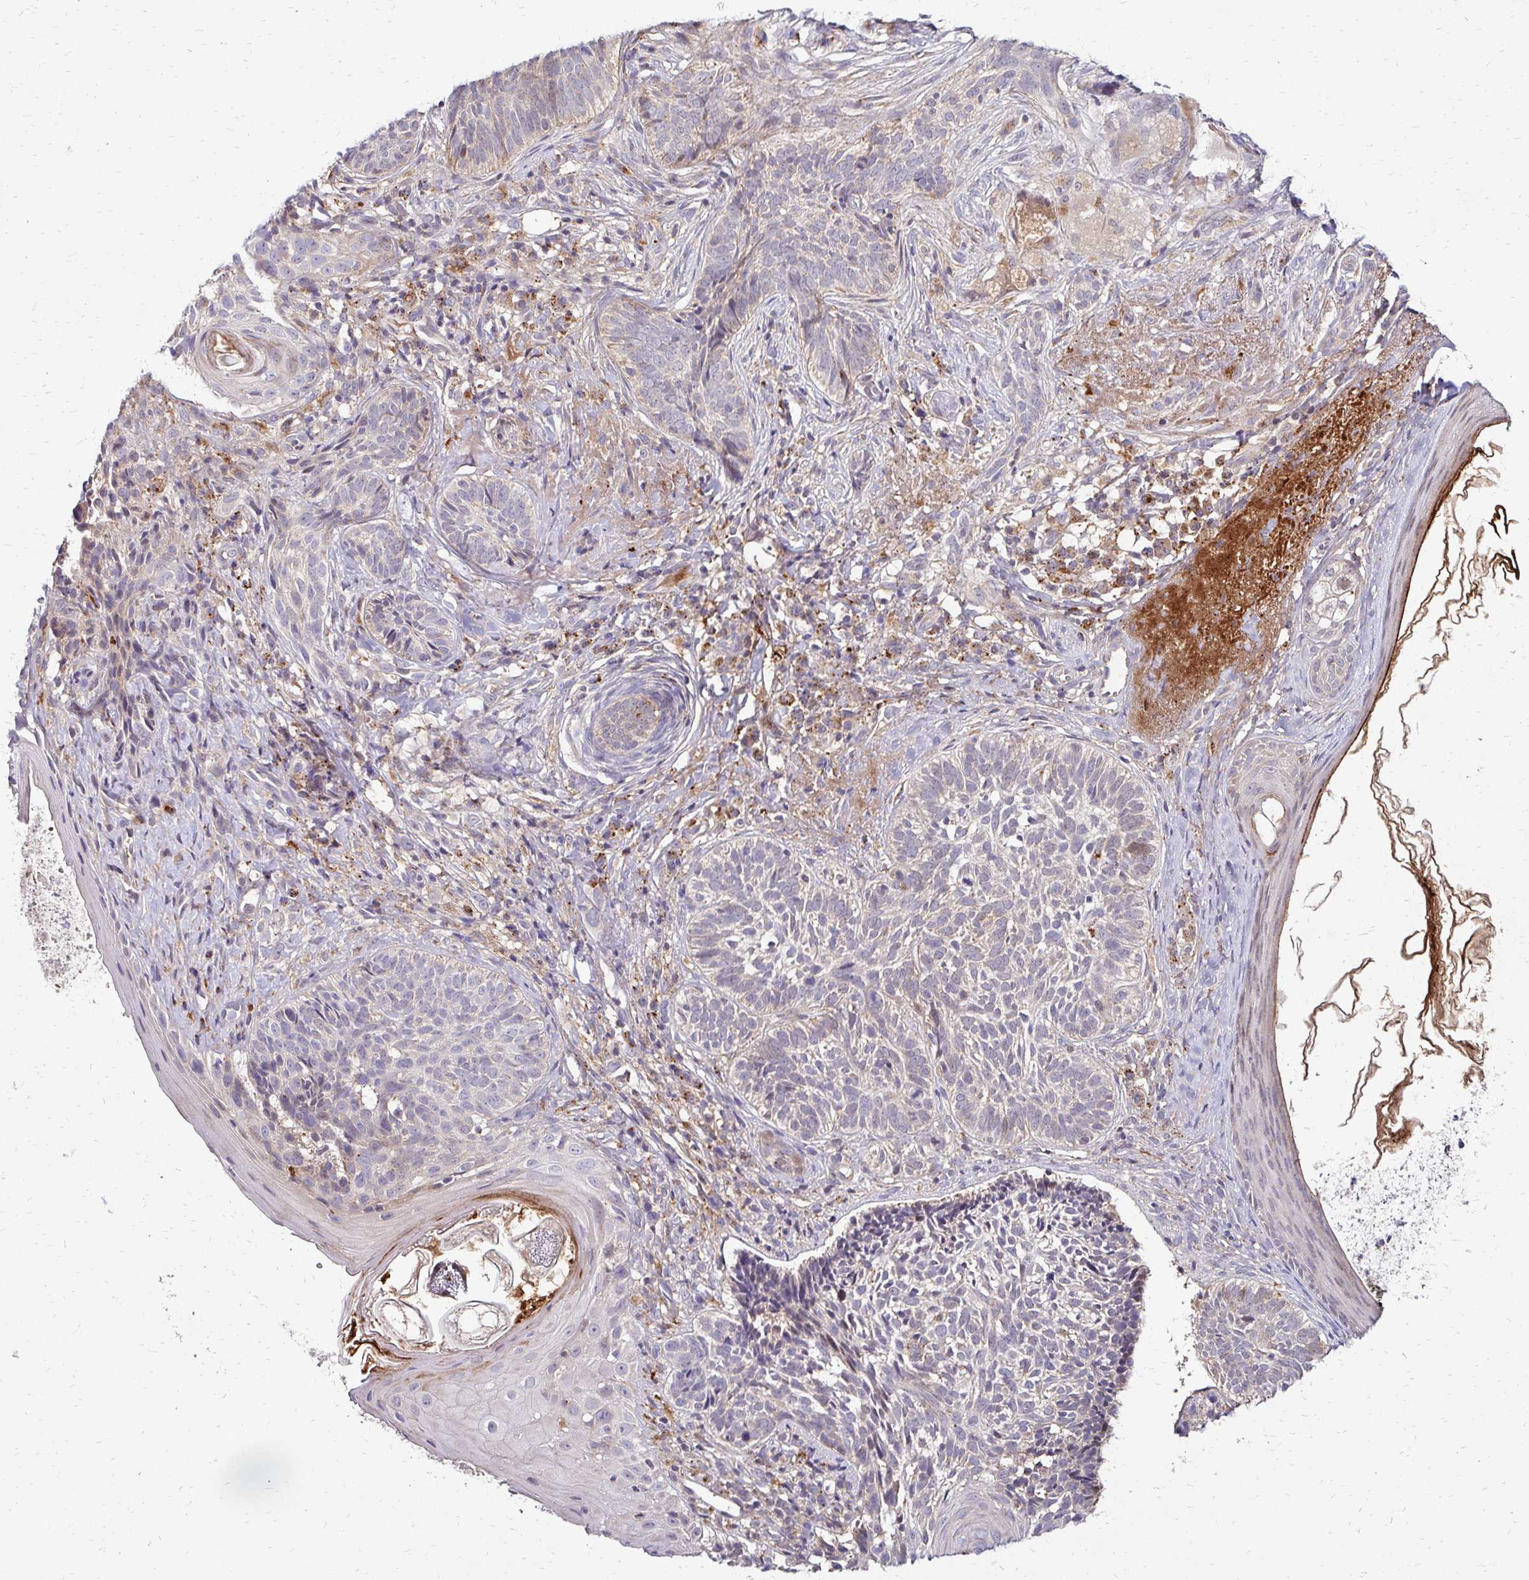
{"staining": {"intensity": "negative", "quantity": "none", "location": "none"}, "tissue": "skin cancer", "cell_type": "Tumor cells", "image_type": "cancer", "snomed": [{"axis": "morphology", "description": "Basal cell carcinoma"}, {"axis": "topography", "description": "Skin"}], "caption": "DAB immunohistochemical staining of skin cancer demonstrates no significant positivity in tumor cells.", "gene": "IDUA", "patient": {"sex": "female", "age": 74}}